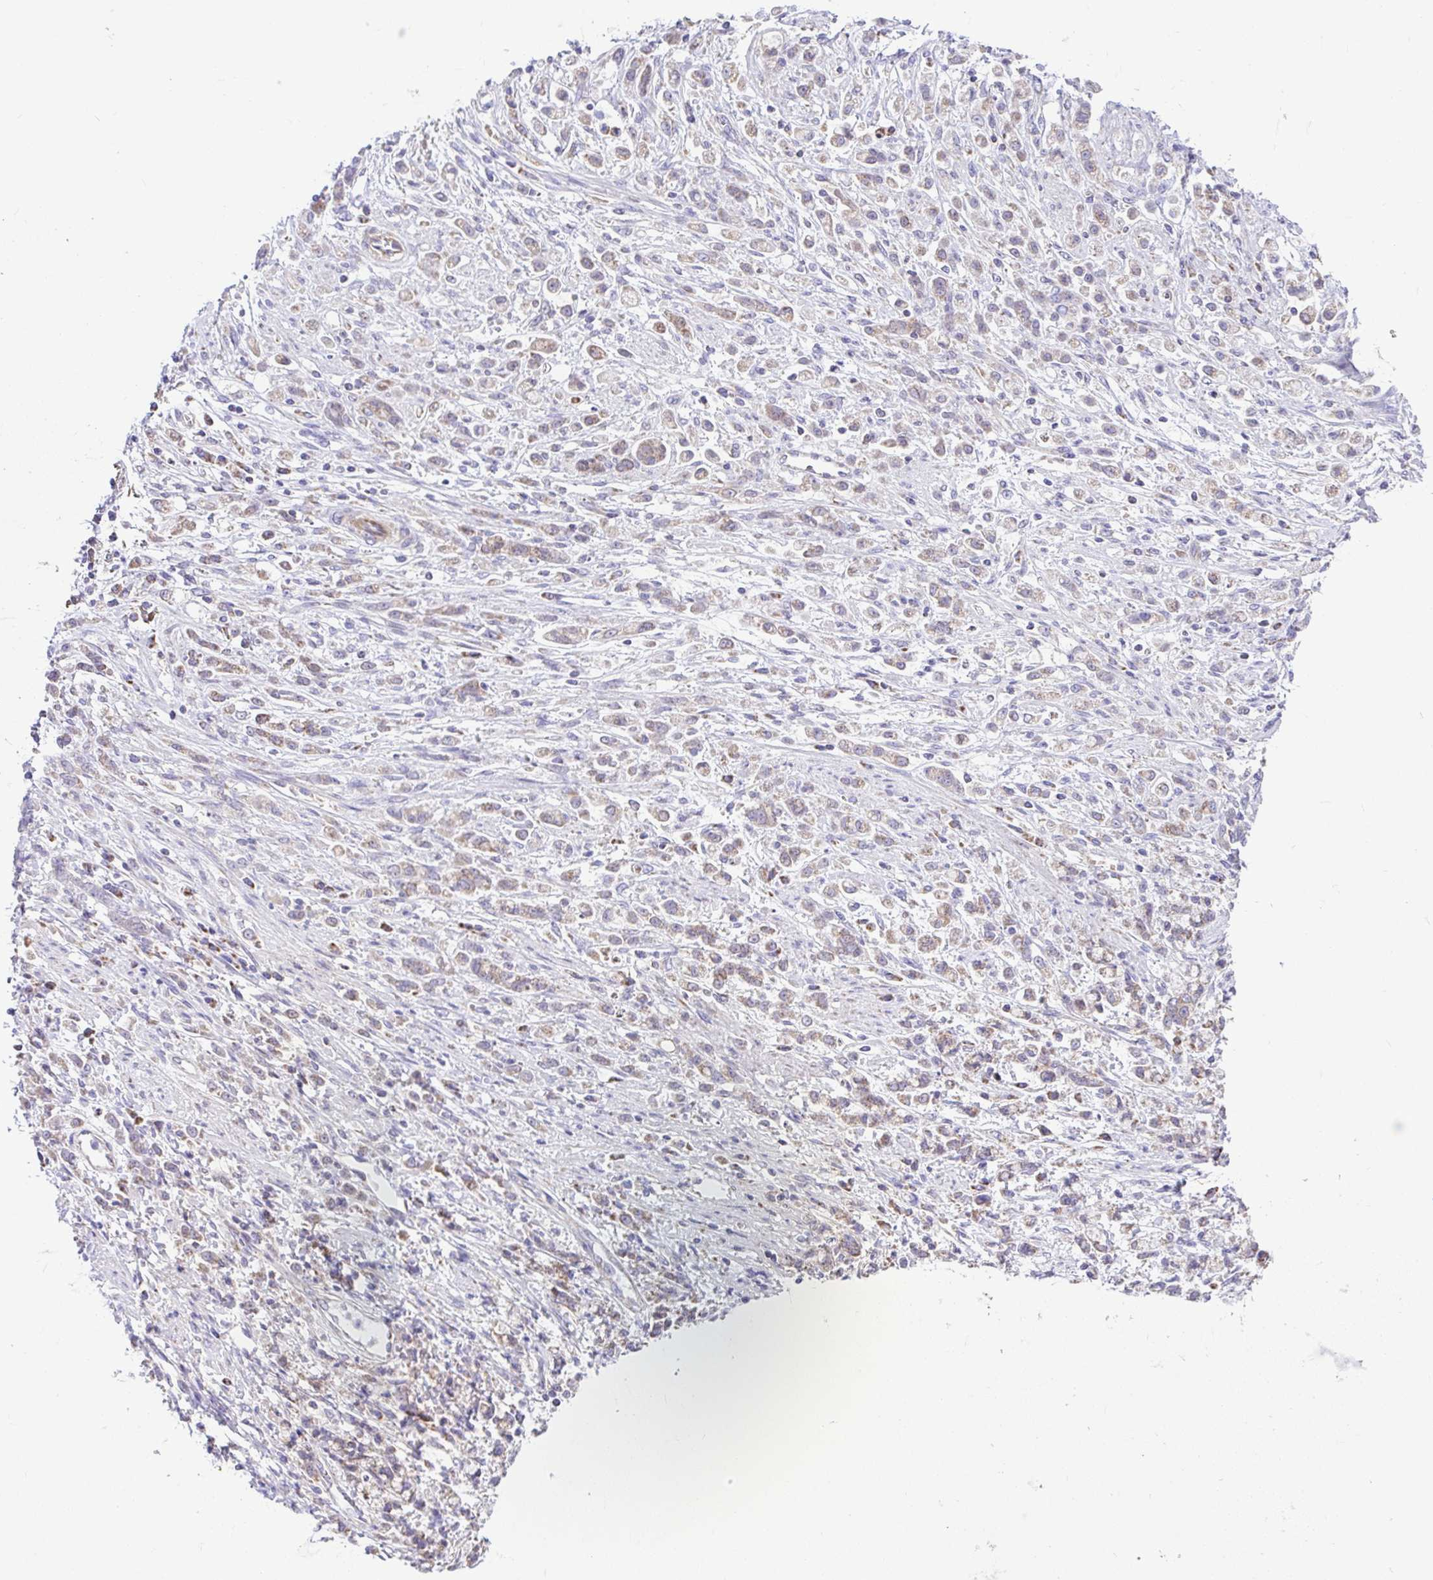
{"staining": {"intensity": "weak", "quantity": ">75%", "location": "cytoplasmic/membranous"}, "tissue": "stomach cancer", "cell_type": "Tumor cells", "image_type": "cancer", "snomed": [{"axis": "morphology", "description": "Adenocarcinoma, NOS"}, {"axis": "topography", "description": "Stomach"}], "caption": "Stomach cancer (adenocarcinoma) tissue displays weak cytoplasmic/membranous staining in approximately >75% of tumor cells, visualized by immunohistochemistry.", "gene": "NDUFS2", "patient": {"sex": "female", "age": 60}}